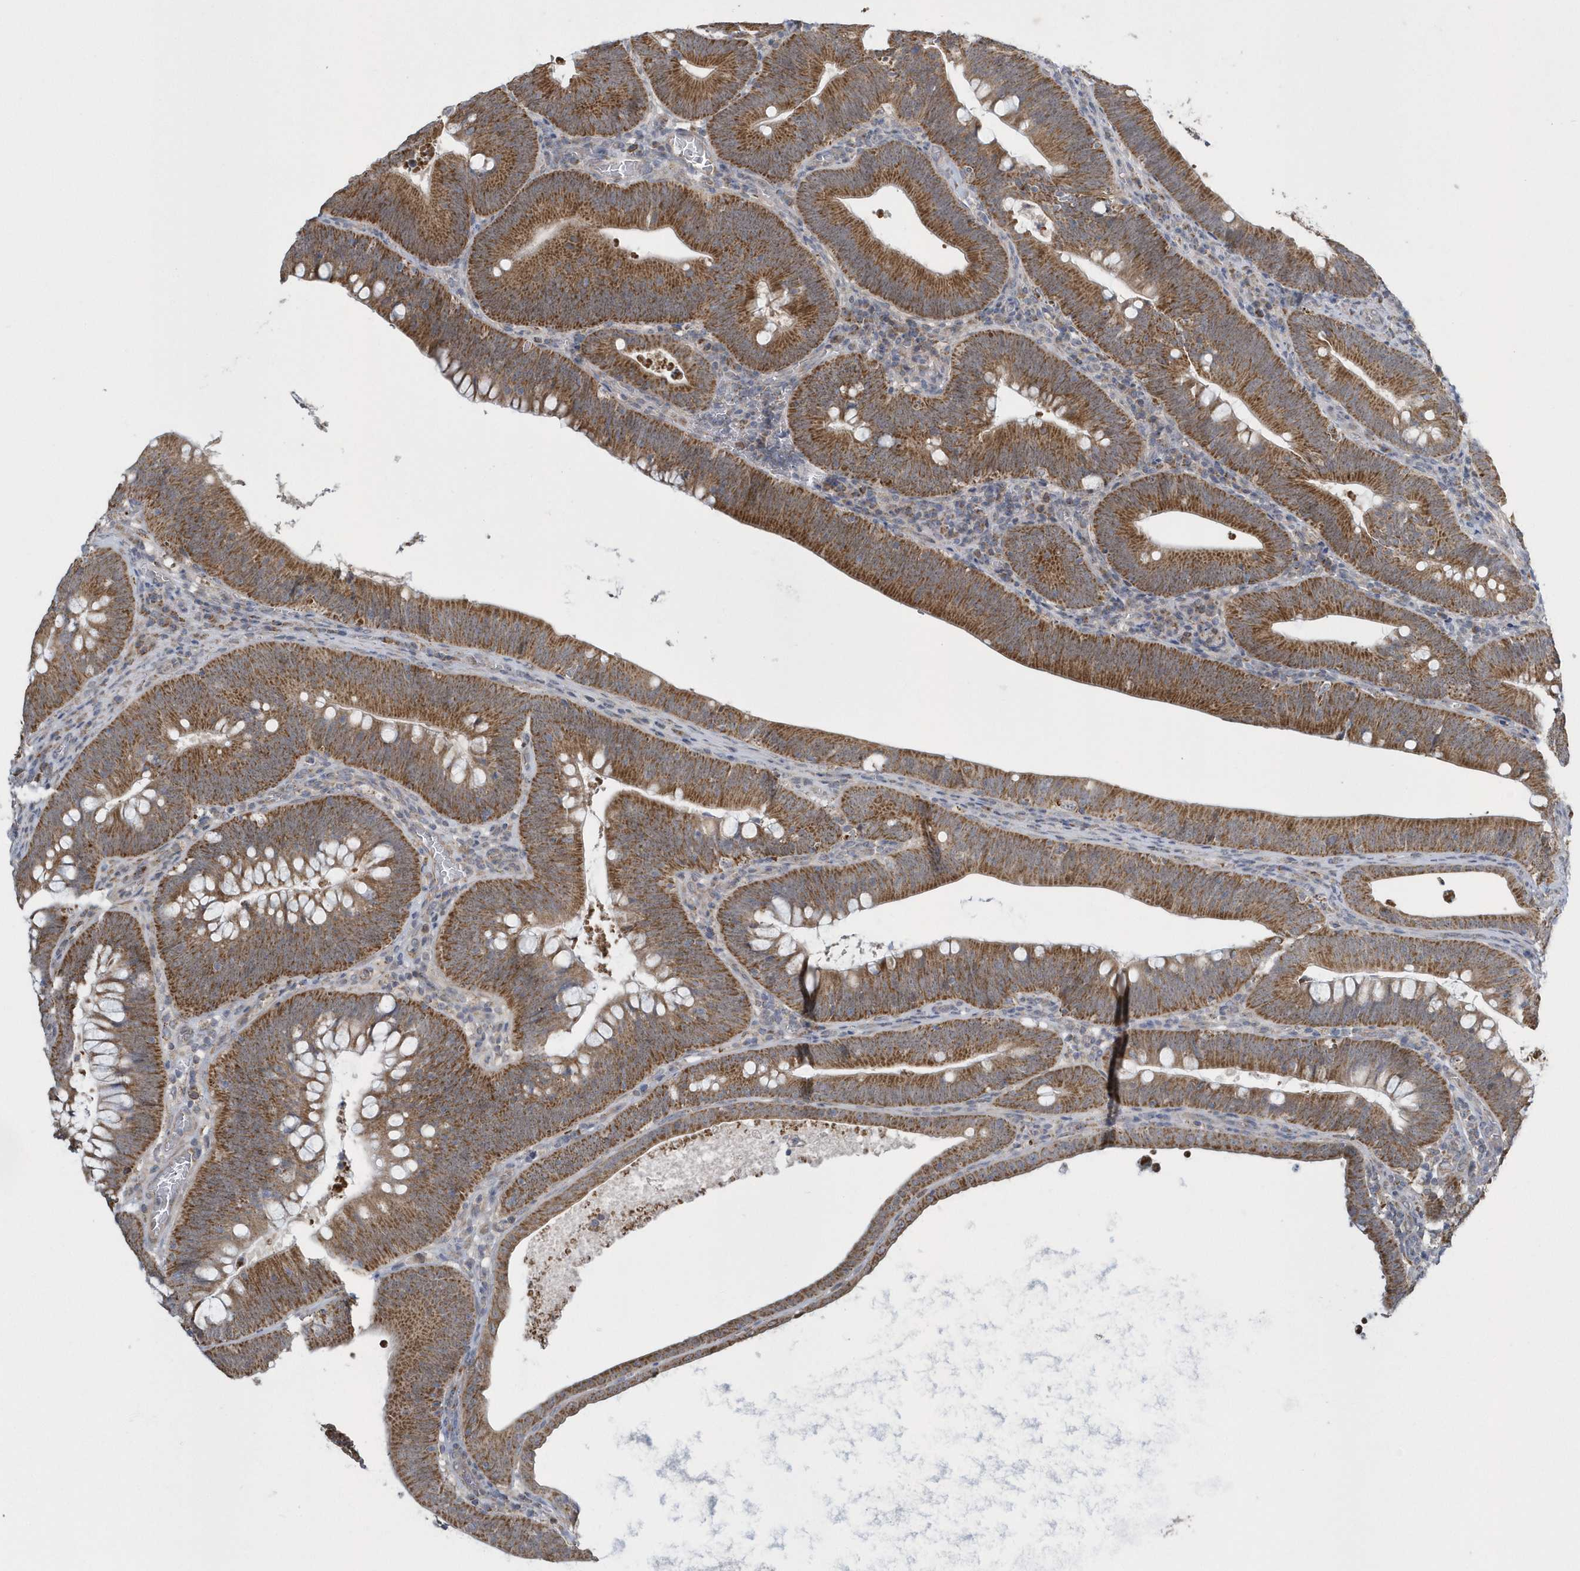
{"staining": {"intensity": "strong", "quantity": ">75%", "location": "cytoplasmic/membranous"}, "tissue": "colorectal cancer", "cell_type": "Tumor cells", "image_type": "cancer", "snomed": [{"axis": "morphology", "description": "Normal tissue, NOS"}, {"axis": "topography", "description": "Colon"}], "caption": "High-power microscopy captured an immunohistochemistry (IHC) image of colorectal cancer, revealing strong cytoplasmic/membranous staining in approximately >75% of tumor cells. The staining was performed using DAB (3,3'-diaminobenzidine), with brown indicating positive protein expression. Nuclei are stained blue with hematoxylin.", "gene": "SLX9", "patient": {"sex": "female", "age": 82}}